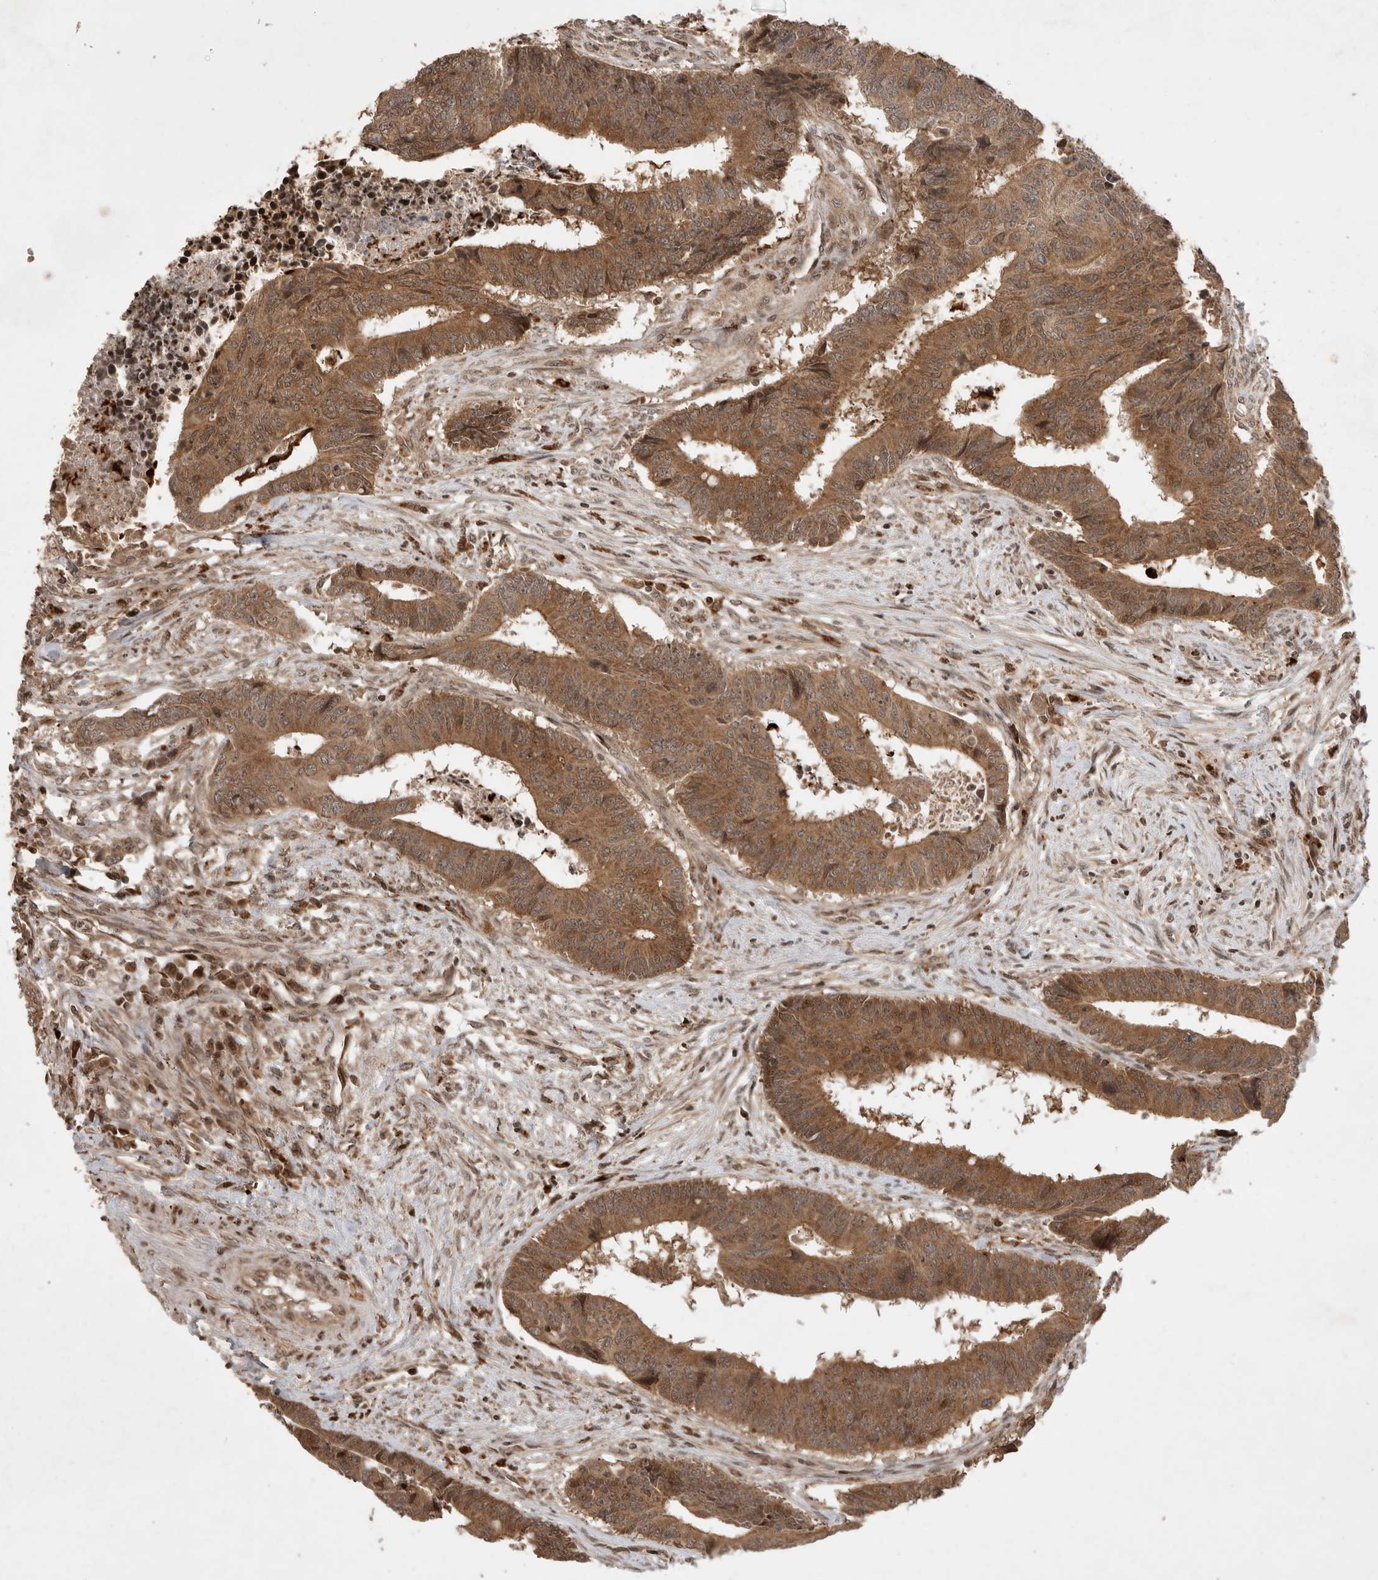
{"staining": {"intensity": "moderate", "quantity": ">75%", "location": "cytoplasmic/membranous"}, "tissue": "colorectal cancer", "cell_type": "Tumor cells", "image_type": "cancer", "snomed": [{"axis": "morphology", "description": "Adenocarcinoma, NOS"}, {"axis": "topography", "description": "Rectum"}], "caption": "This histopathology image exhibits immunohistochemistry staining of colorectal cancer (adenocarcinoma), with medium moderate cytoplasmic/membranous staining in approximately >75% of tumor cells.", "gene": "FAM221A", "patient": {"sex": "male", "age": 84}}